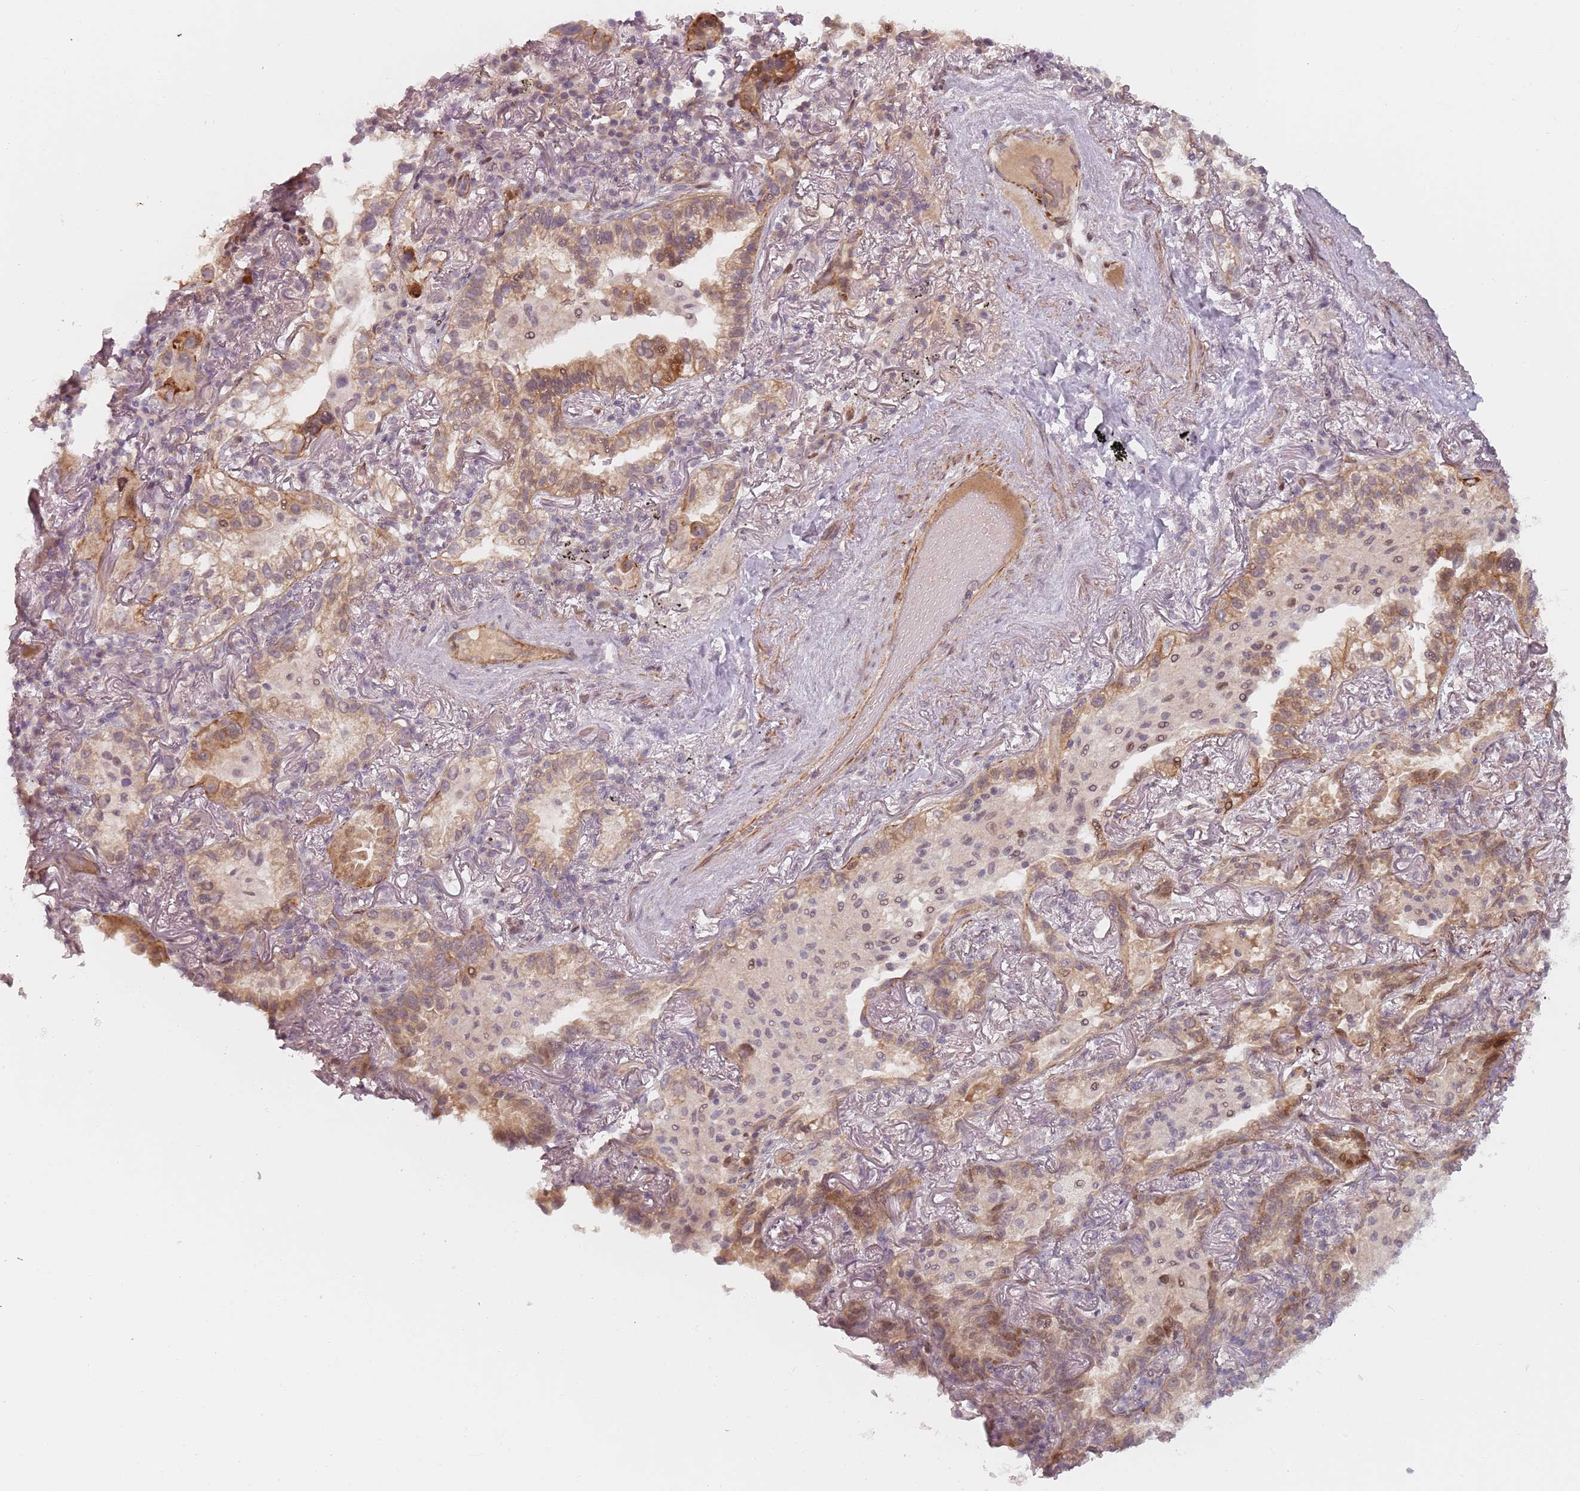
{"staining": {"intensity": "moderate", "quantity": ">75%", "location": "cytoplasmic/membranous,nuclear"}, "tissue": "lung cancer", "cell_type": "Tumor cells", "image_type": "cancer", "snomed": [{"axis": "morphology", "description": "Adenocarcinoma, NOS"}, {"axis": "topography", "description": "Lung"}], "caption": "Lung adenocarcinoma stained with DAB immunohistochemistry exhibits medium levels of moderate cytoplasmic/membranous and nuclear positivity in about >75% of tumor cells. Using DAB (brown) and hematoxylin (blue) stains, captured at high magnification using brightfield microscopy.", "gene": "RPS6KA2", "patient": {"sex": "female", "age": 69}}